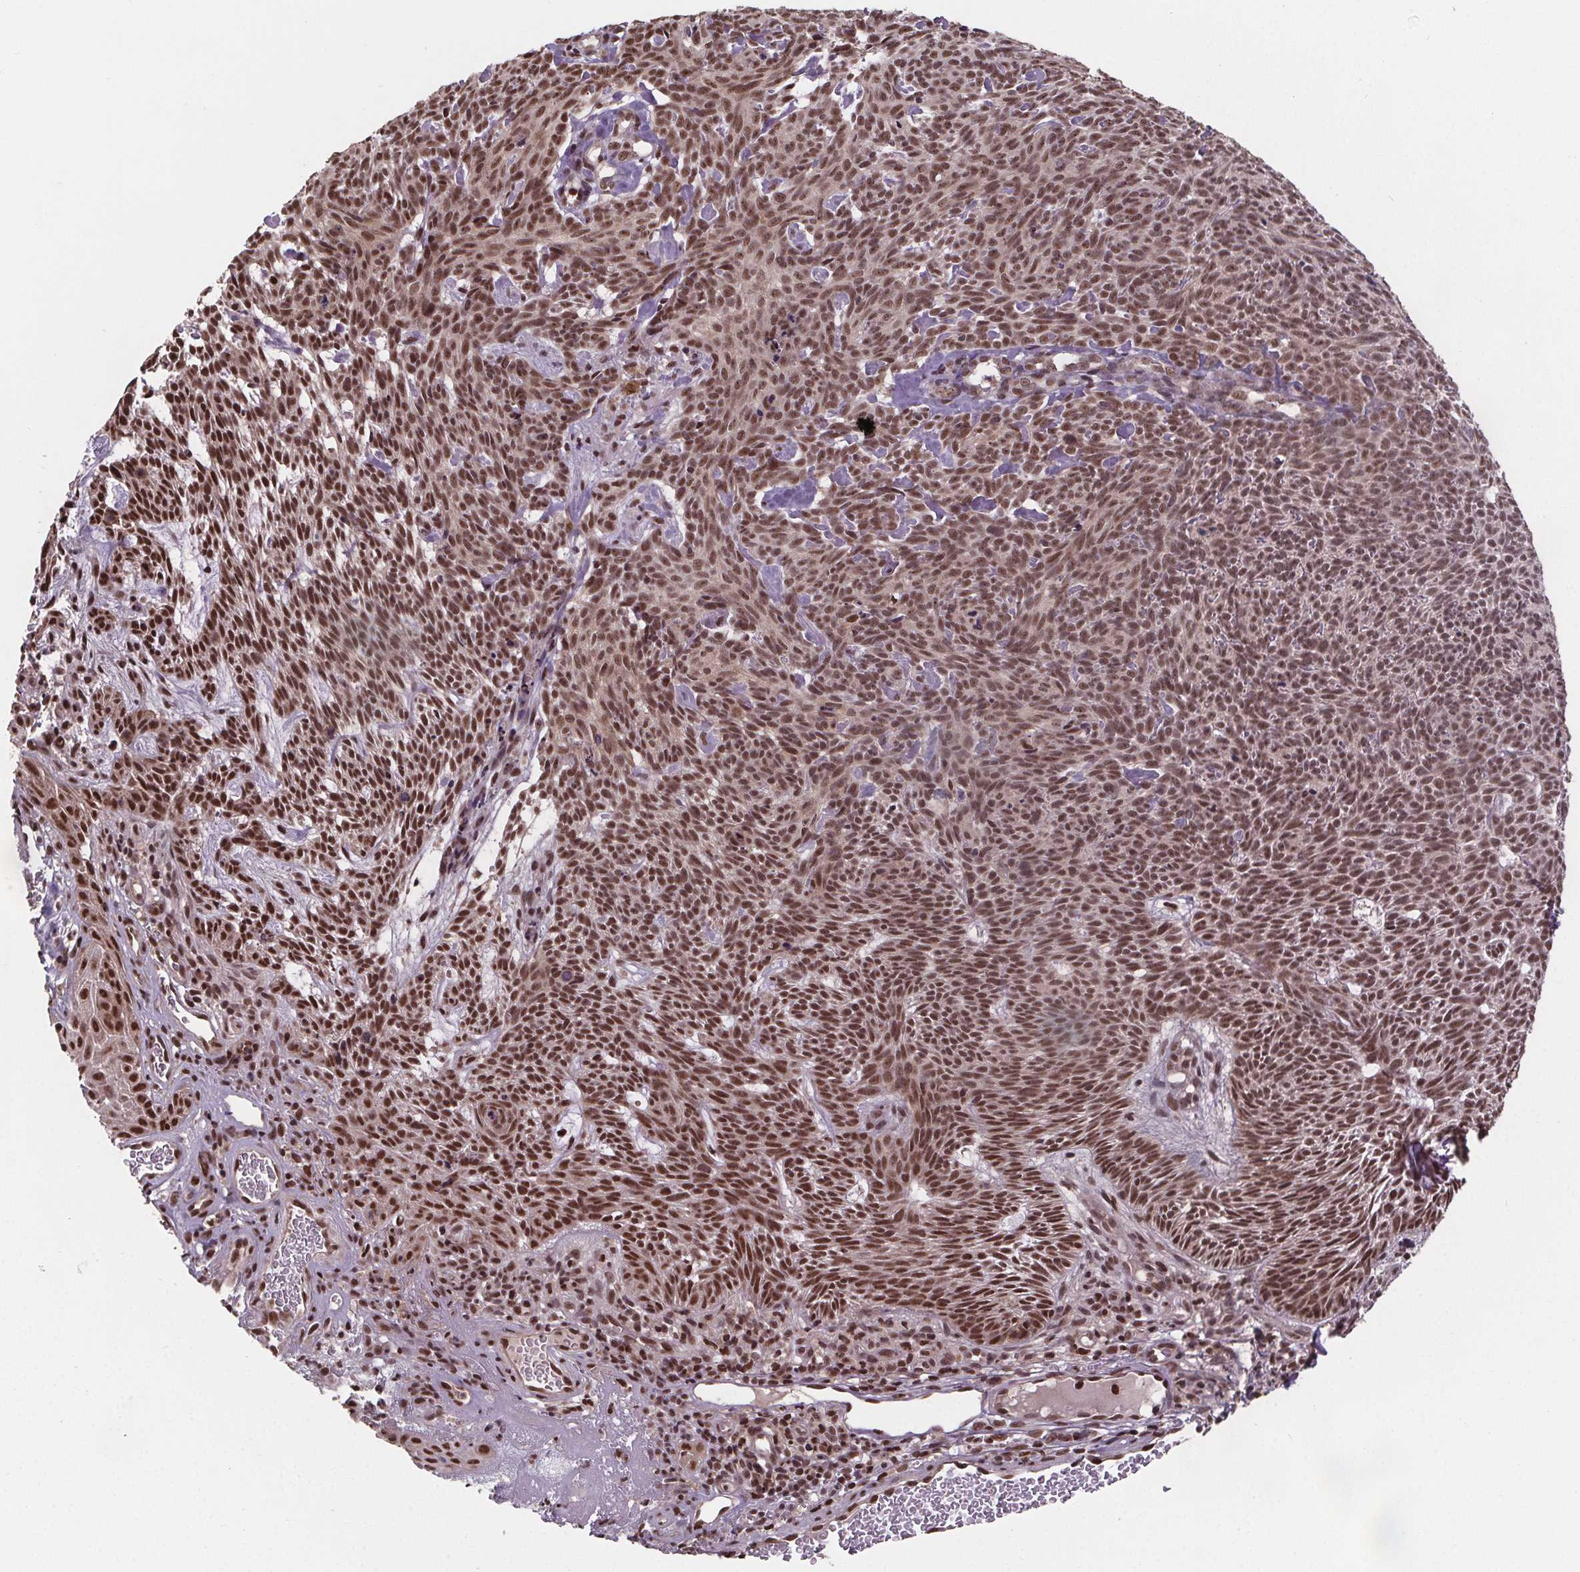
{"staining": {"intensity": "moderate", "quantity": ">75%", "location": "nuclear"}, "tissue": "skin cancer", "cell_type": "Tumor cells", "image_type": "cancer", "snomed": [{"axis": "morphology", "description": "Basal cell carcinoma"}, {"axis": "topography", "description": "Skin"}], "caption": "IHC histopathology image of basal cell carcinoma (skin) stained for a protein (brown), which reveals medium levels of moderate nuclear staining in about >75% of tumor cells.", "gene": "JARID2", "patient": {"sex": "male", "age": 59}}